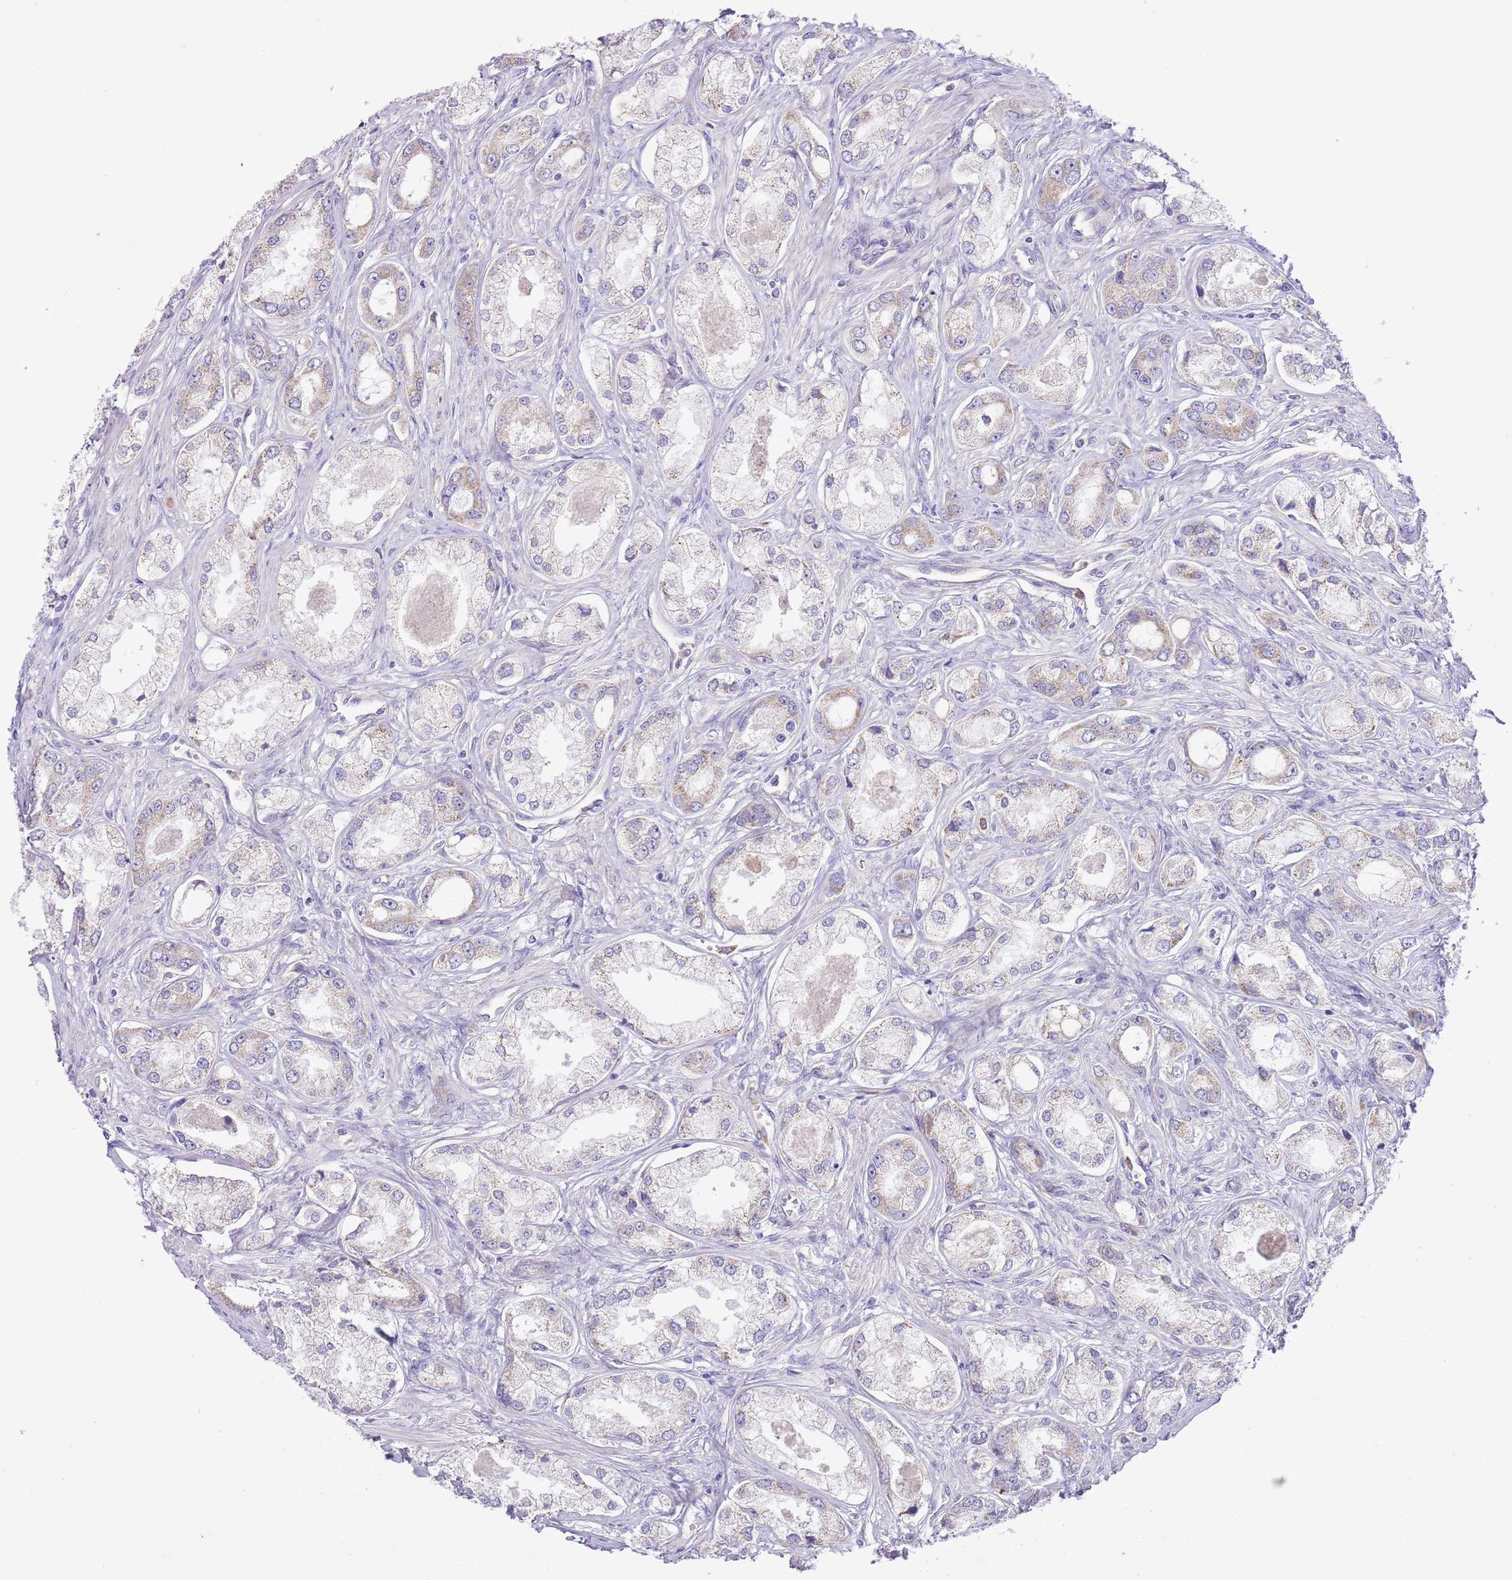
{"staining": {"intensity": "weak", "quantity": "25%-75%", "location": "cytoplasmic/membranous"}, "tissue": "prostate cancer", "cell_type": "Tumor cells", "image_type": "cancer", "snomed": [{"axis": "morphology", "description": "Adenocarcinoma, Low grade"}, {"axis": "topography", "description": "Prostate"}], "caption": "The micrograph exhibits a brown stain indicating the presence of a protein in the cytoplasmic/membranous of tumor cells in prostate cancer (low-grade adenocarcinoma).", "gene": "OAZ2", "patient": {"sex": "male", "age": 68}}